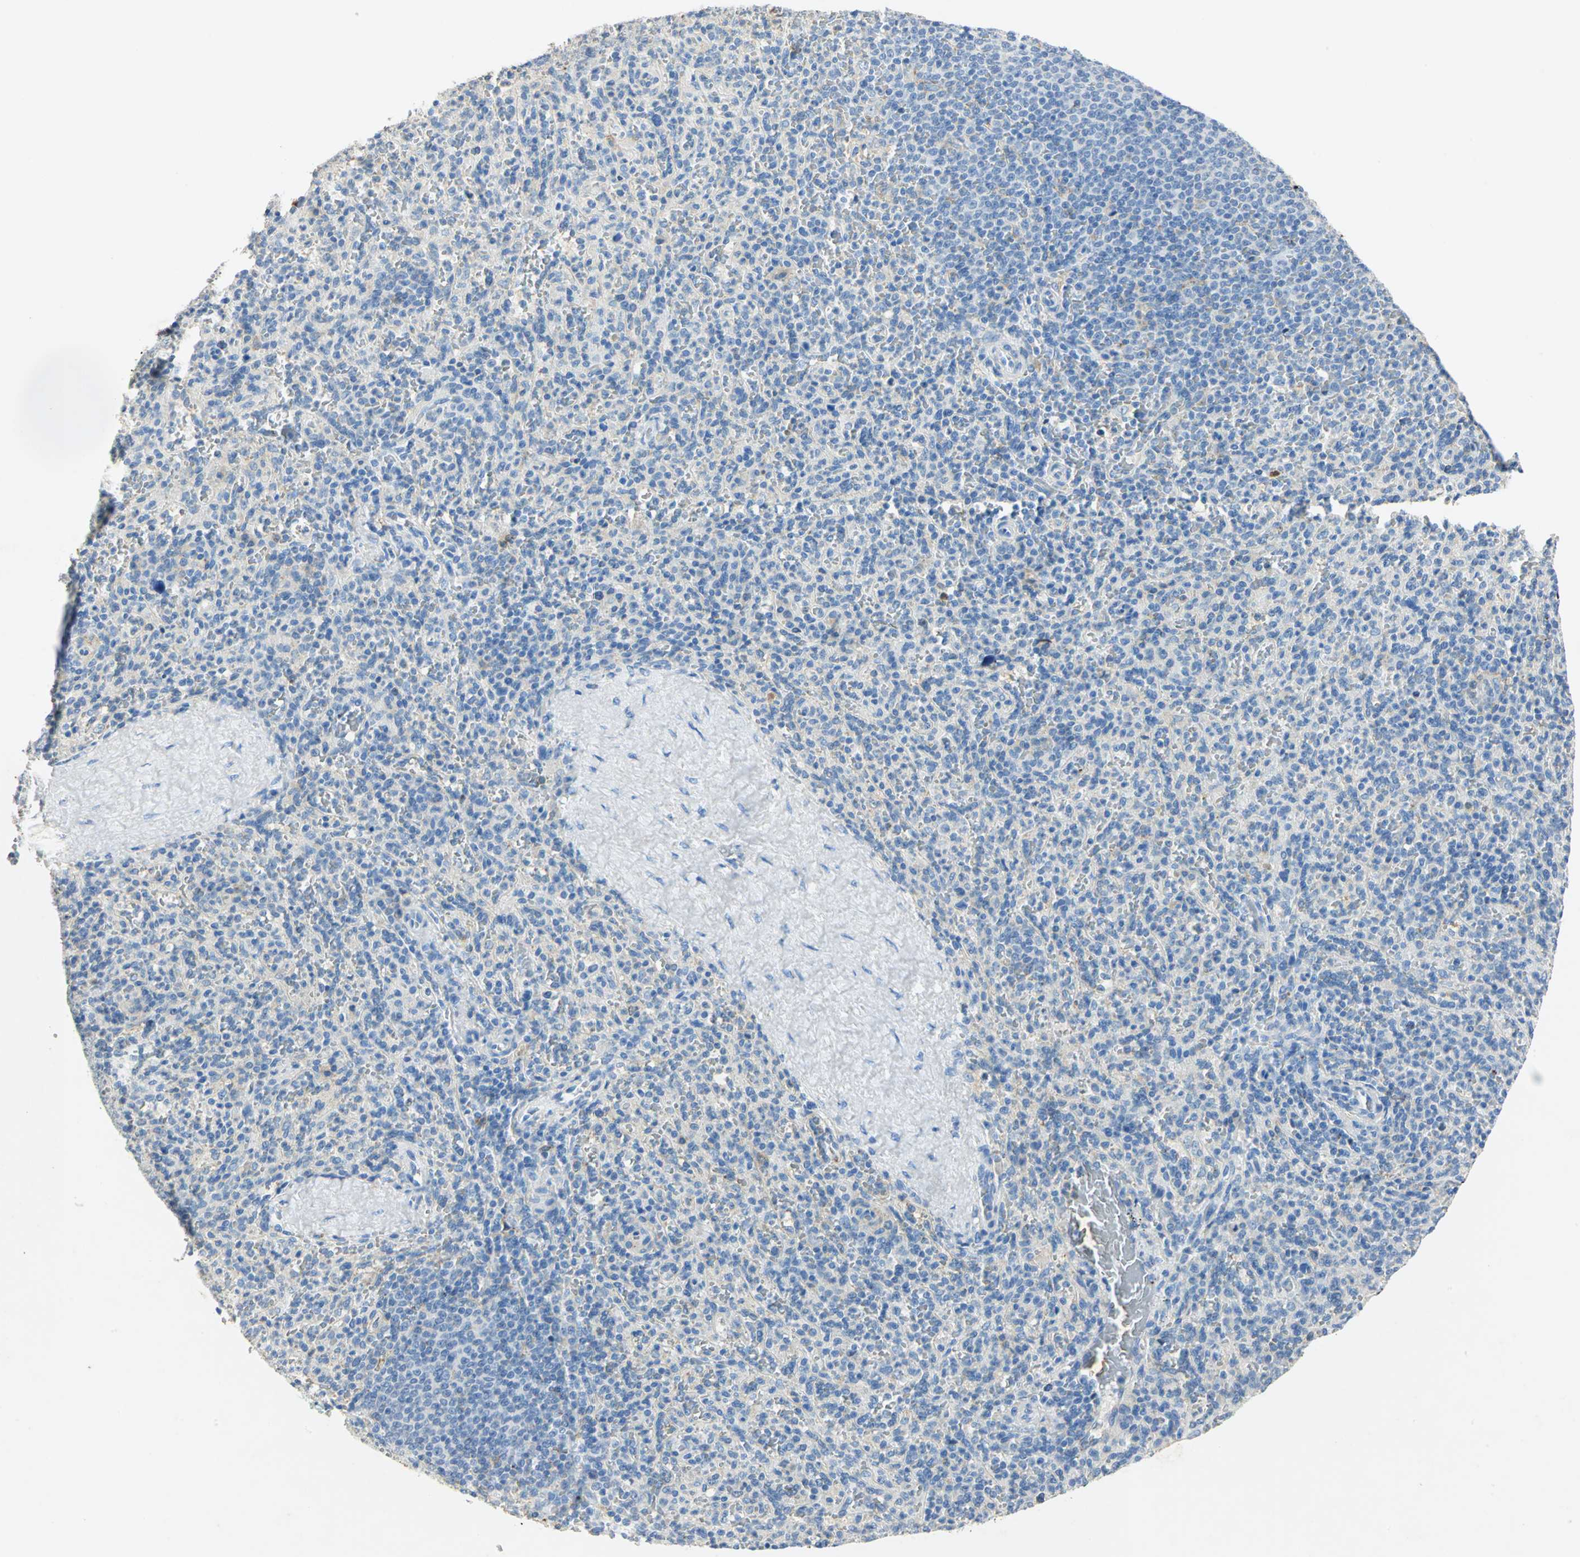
{"staining": {"intensity": "negative", "quantity": "none", "location": "none"}, "tissue": "spleen", "cell_type": "Cells in red pulp", "image_type": "normal", "snomed": [{"axis": "morphology", "description": "Normal tissue, NOS"}, {"axis": "topography", "description": "Spleen"}], "caption": "This histopathology image is of normal spleen stained with IHC to label a protein in brown with the nuclei are counter-stained blue. There is no staining in cells in red pulp.", "gene": "ANXA4", "patient": {"sex": "male", "age": 36}}